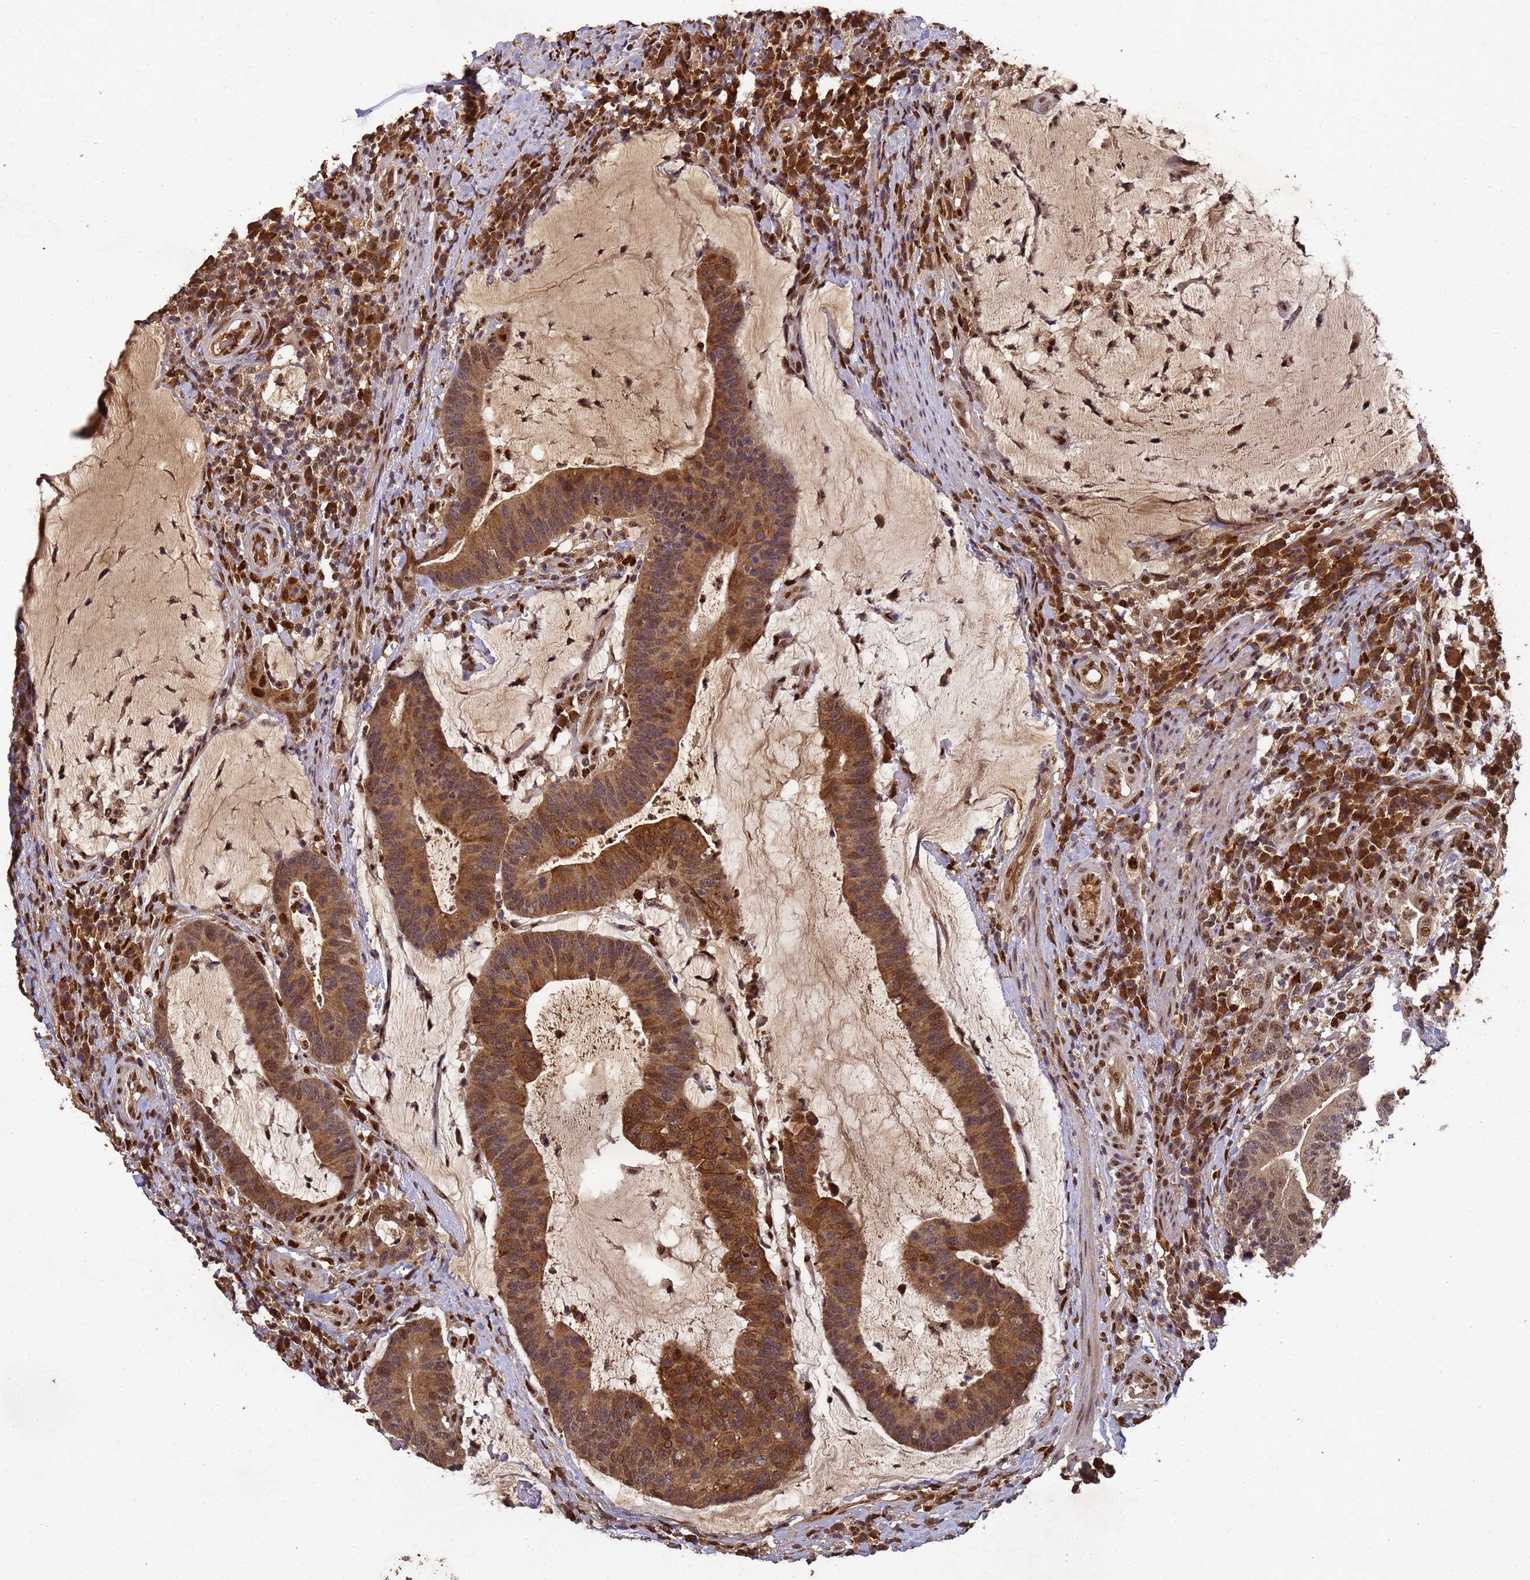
{"staining": {"intensity": "moderate", "quantity": ">75%", "location": "cytoplasmic/membranous,nuclear"}, "tissue": "colorectal cancer", "cell_type": "Tumor cells", "image_type": "cancer", "snomed": [{"axis": "morphology", "description": "Adenocarcinoma, NOS"}, {"axis": "topography", "description": "Colon"}], "caption": "Colorectal cancer (adenocarcinoma) stained with a protein marker displays moderate staining in tumor cells.", "gene": "SECISBP2", "patient": {"sex": "female", "age": 66}}